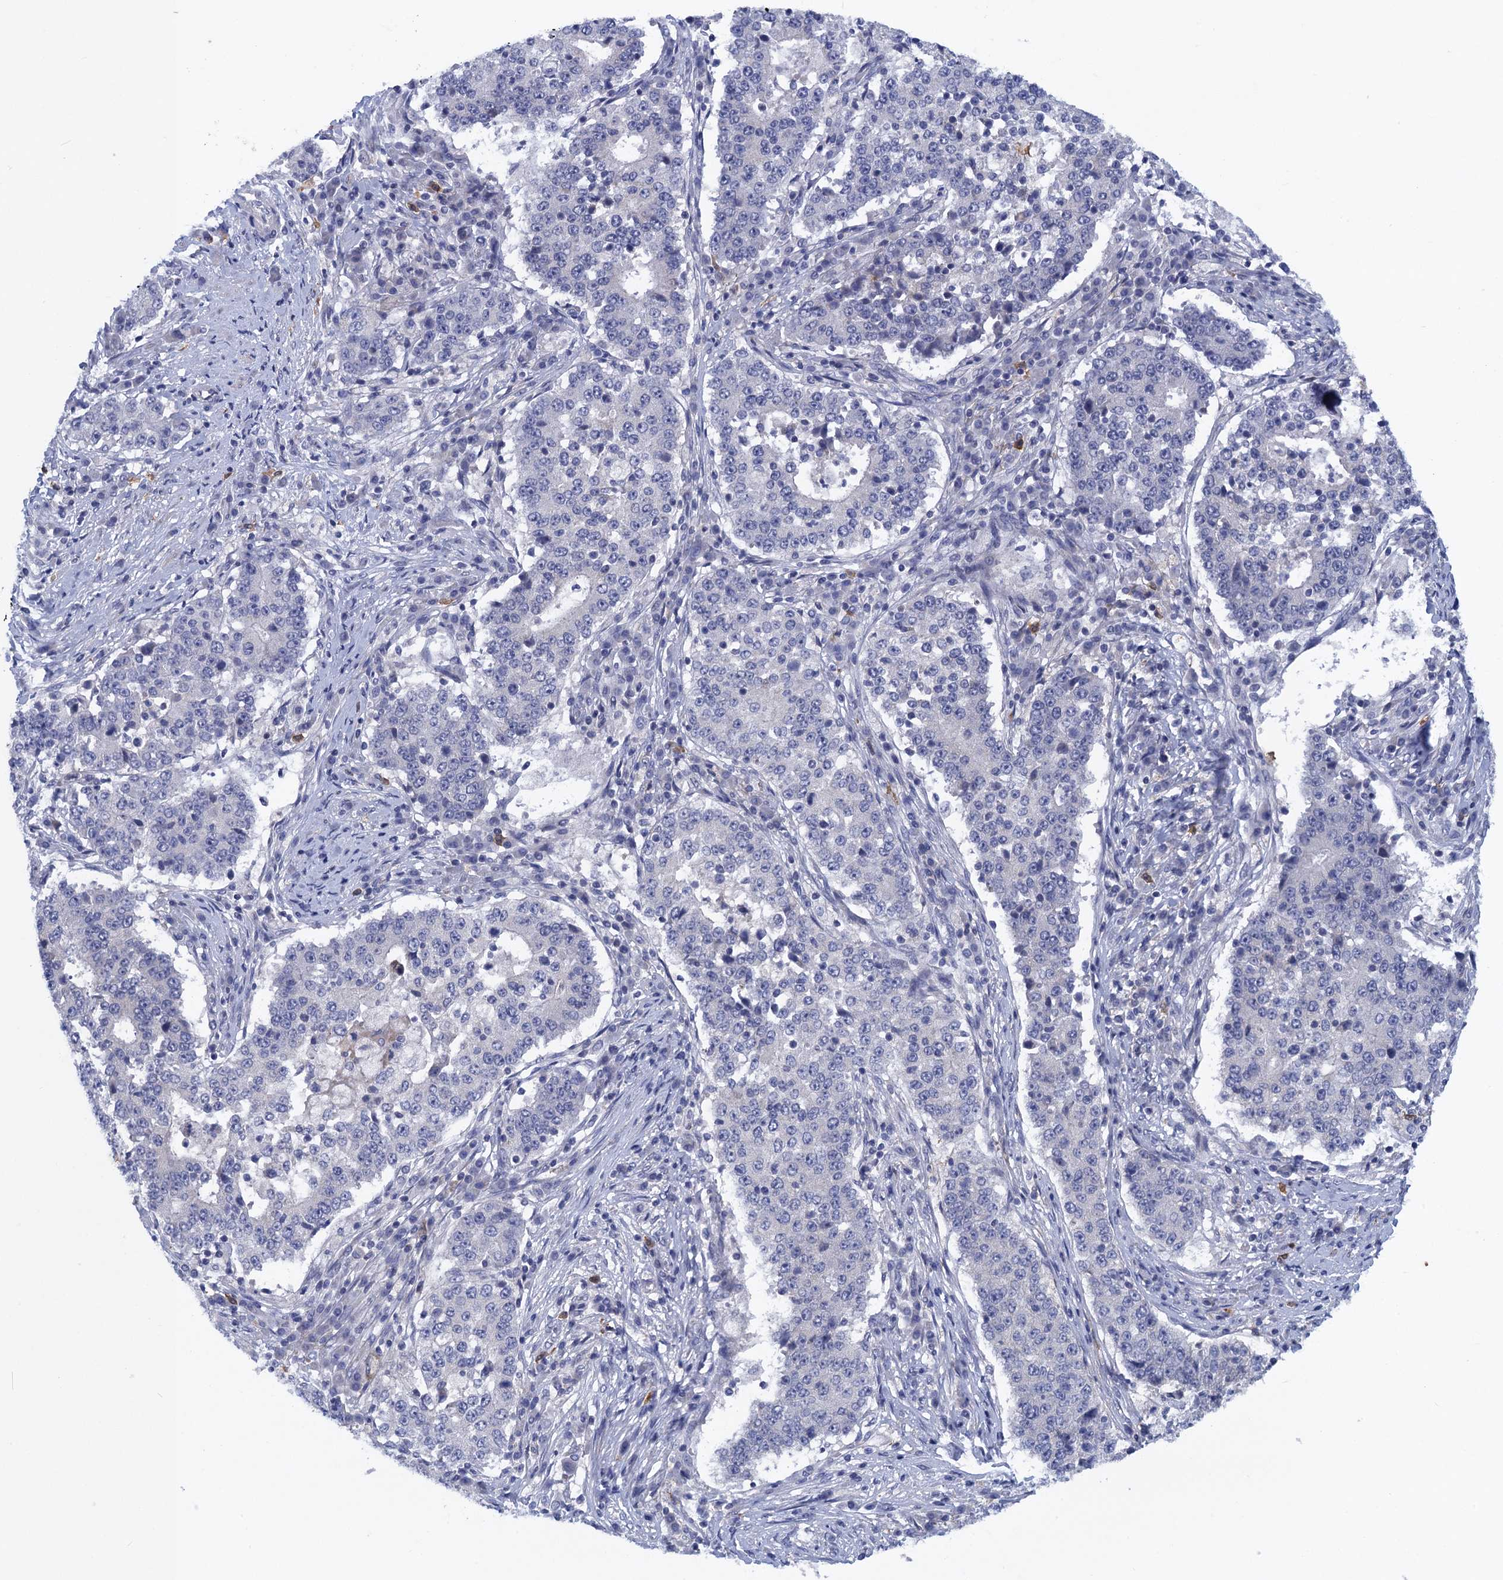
{"staining": {"intensity": "negative", "quantity": "none", "location": "none"}, "tissue": "stomach cancer", "cell_type": "Tumor cells", "image_type": "cancer", "snomed": [{"axis": "morphology", "description": "Adenocarcinoma, NOS"}, {"axis": "topography", "description": "Stomach"}], "caption": "Protein analysis of adenocarcinoma (stomach) shows no significant positivity in tumor cells.", "gene": "SCEL", "patient": {"sex": "male", "age": 59}}